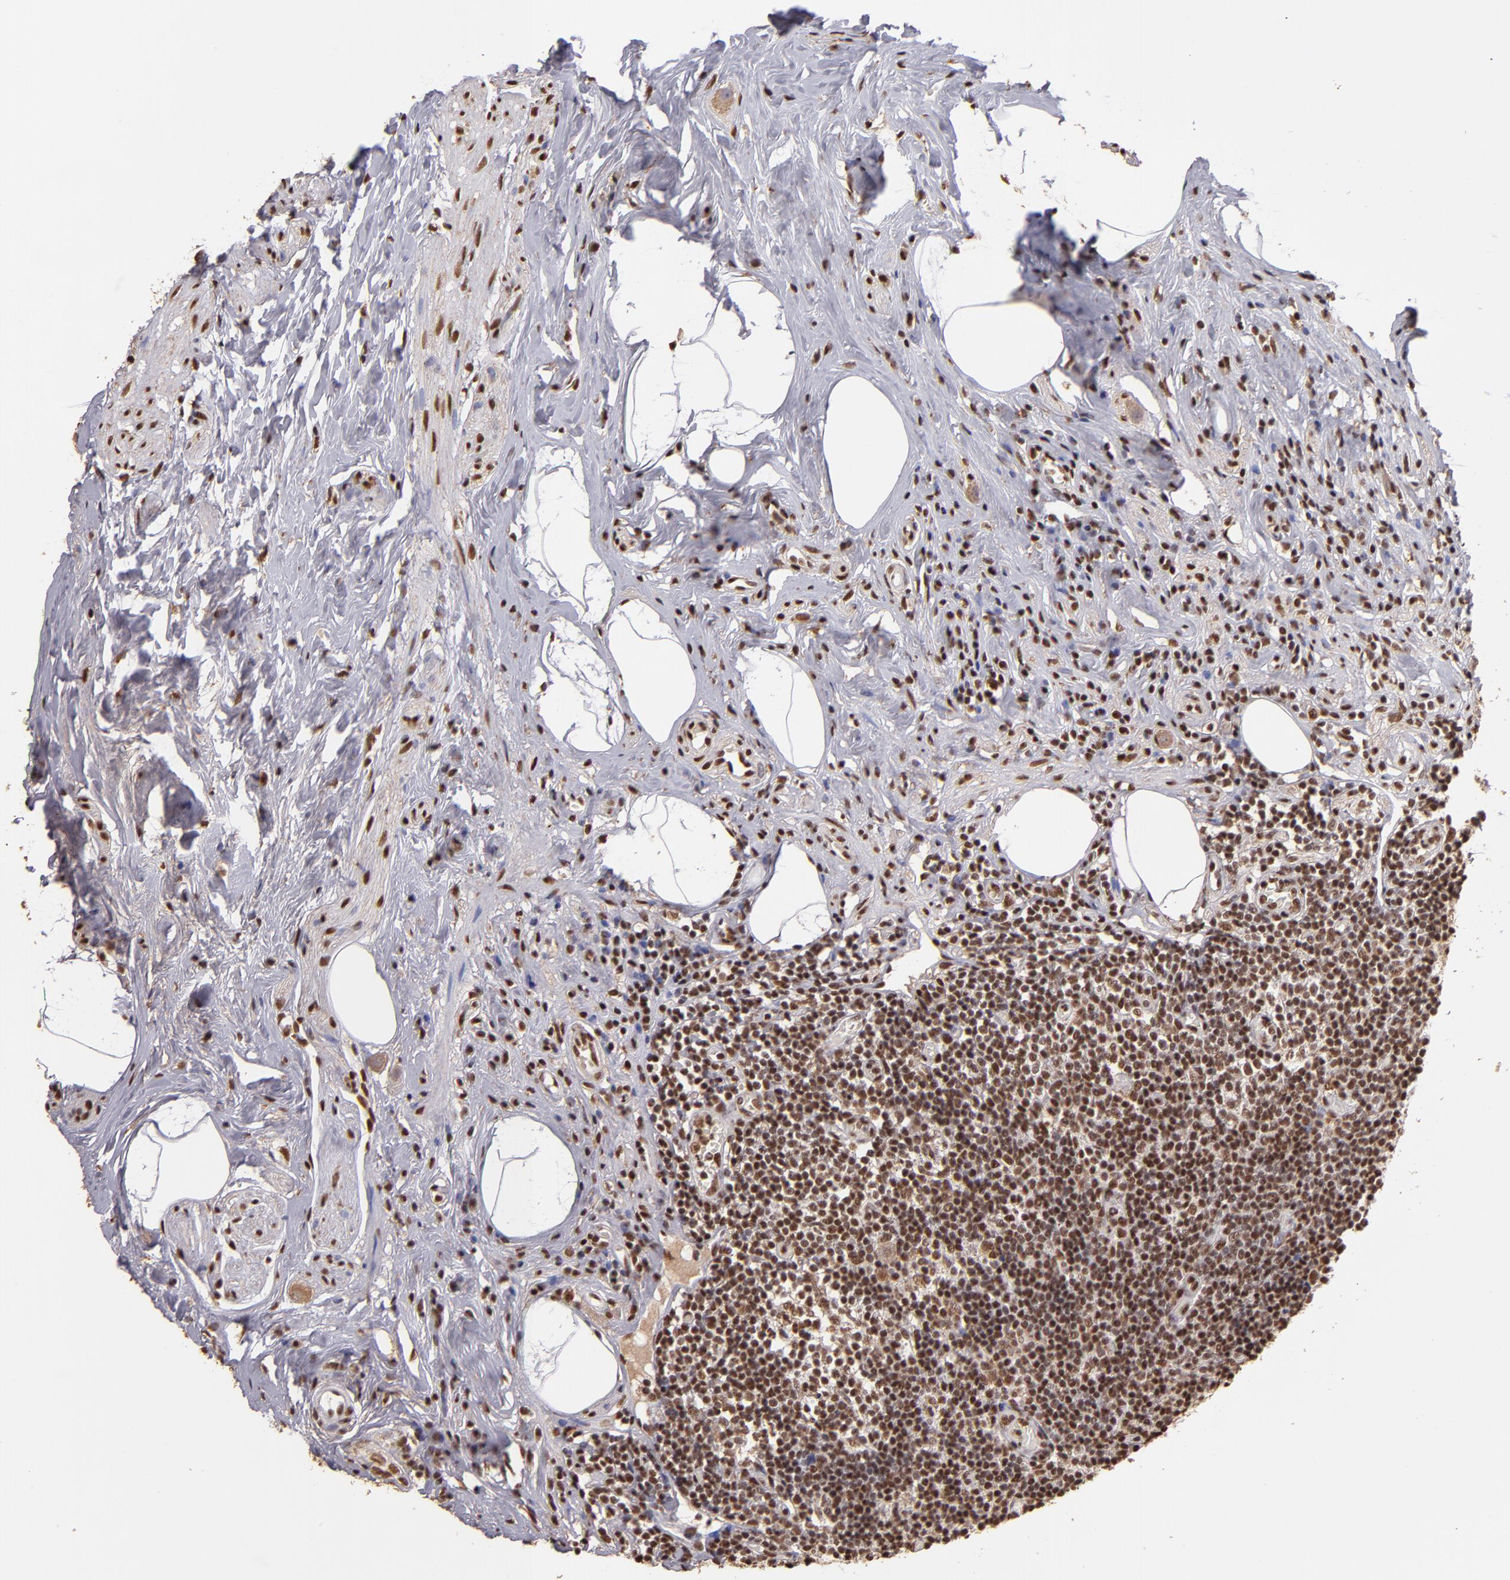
{"staining": {"intensity": "moderate", "quantity": ">75%", "location": "nuclear"}, "tissue": "appendix", "cell_type": "Glandular cells", "image_type": "normal", "snomed": [{"axis": "morphology", "description": "Normal tissue, NOS"}, {"axis": "topography", "description": "Appendix"}], "caption": "The photomicrograph demonstrates immunohistochemical staining of benign appendix. There is moderate nuclear positivity is present in about >75% of glandular cells. The staining was performed using DAB, with brown indicating positive protein expression. Nuclei are stained blue with hematoxylin.", "gene": "SP1", "patient": {"sex": "male", "age": 38}}